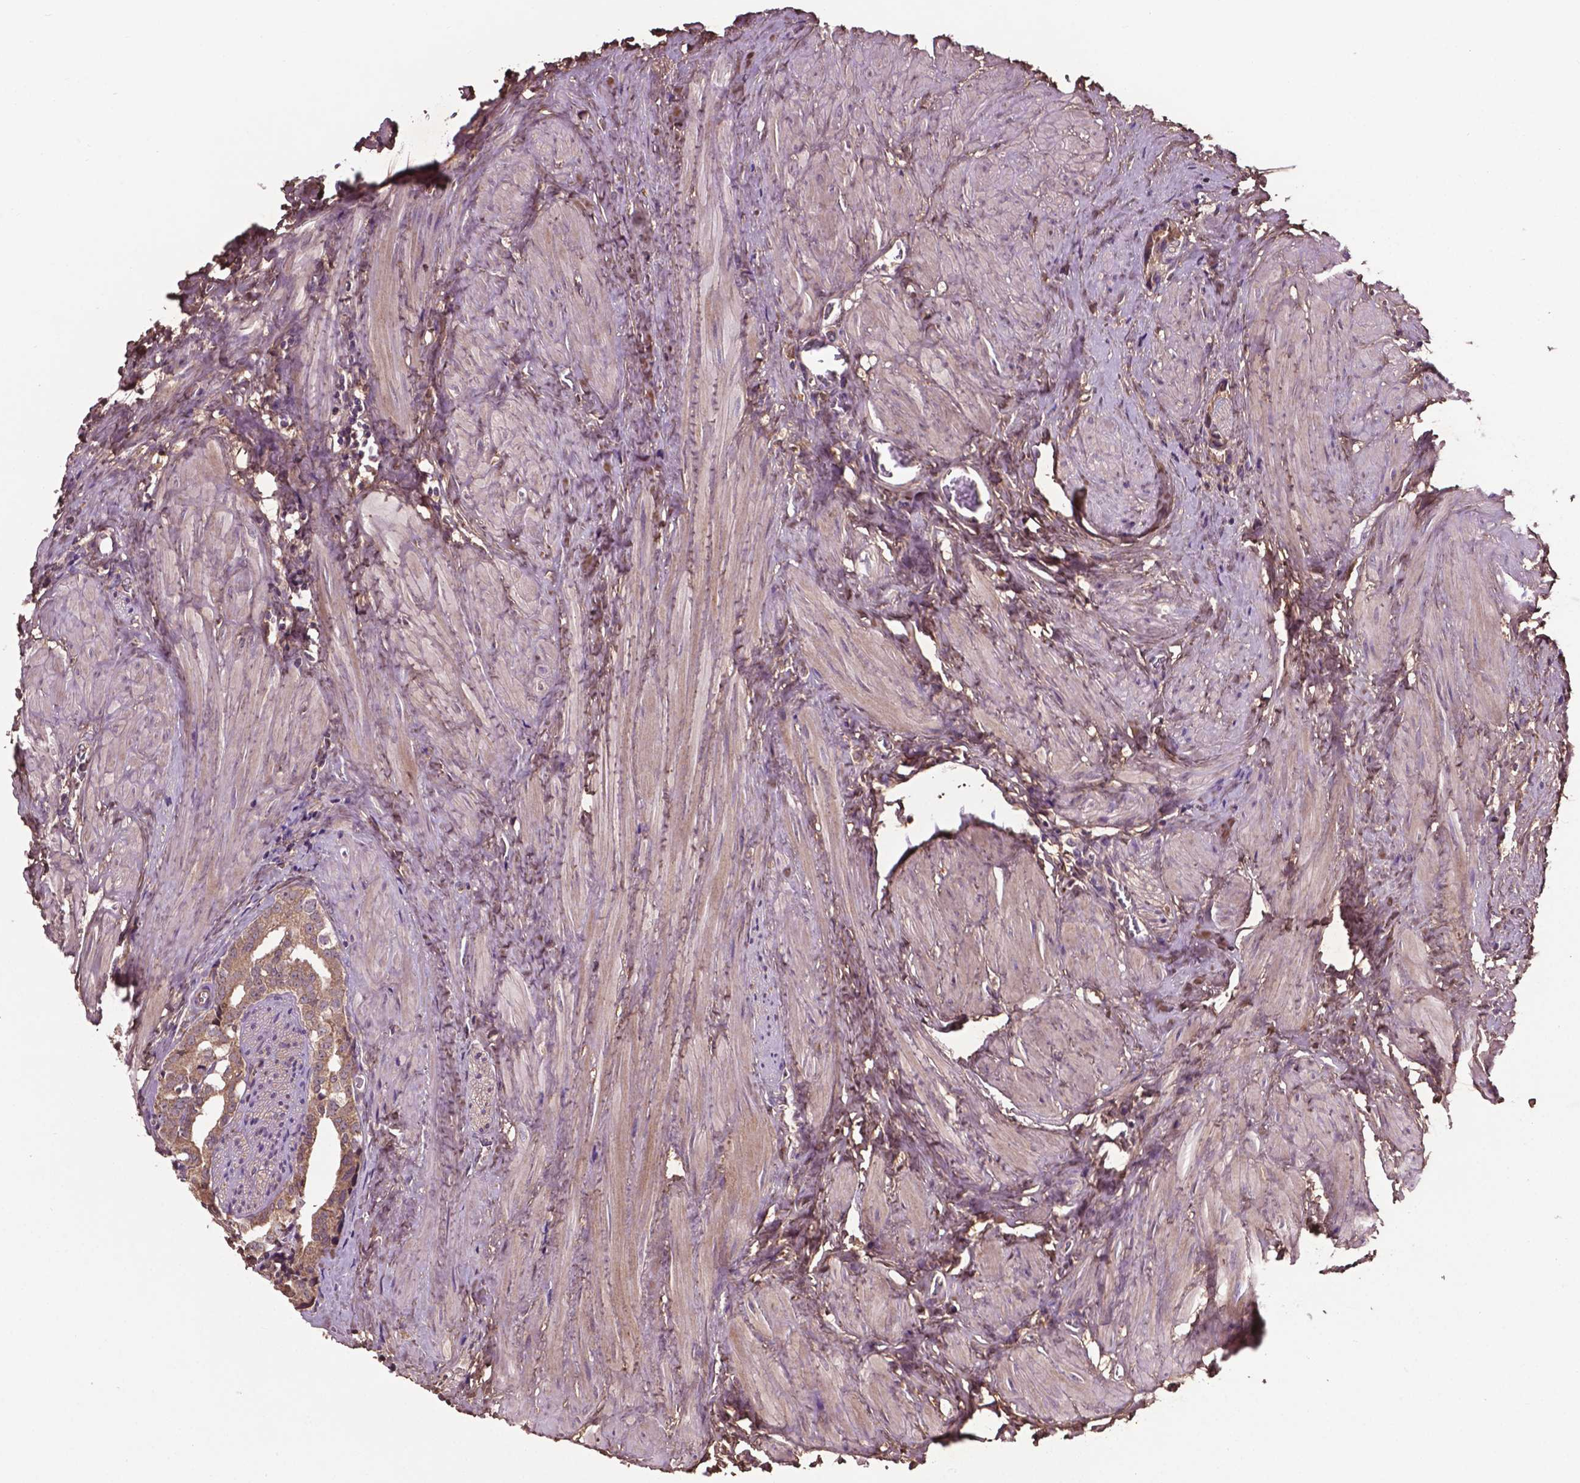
{"staining": {"intensity": "moderate", "quantity": ">75%", "location": "cytoplasmic/membranous"}, "tissue": "prostate cancer", "cell_type": "Tumor cells", "image_type": "cancer", "snomed": [{"axis": "morphology", "description": "Adenocarcinoma, NOS"}, {"axis": "topography", "description": "Prostate and seminal vesicle, NOS"}], "caption": "The immunohistochemical stain labels moderate cytoplasmic/membranous staining in tumor cells of prostate adenocarcinoma tissue.", "gene": "GJA9", "patient": {"sex": "male", "age": 63}}